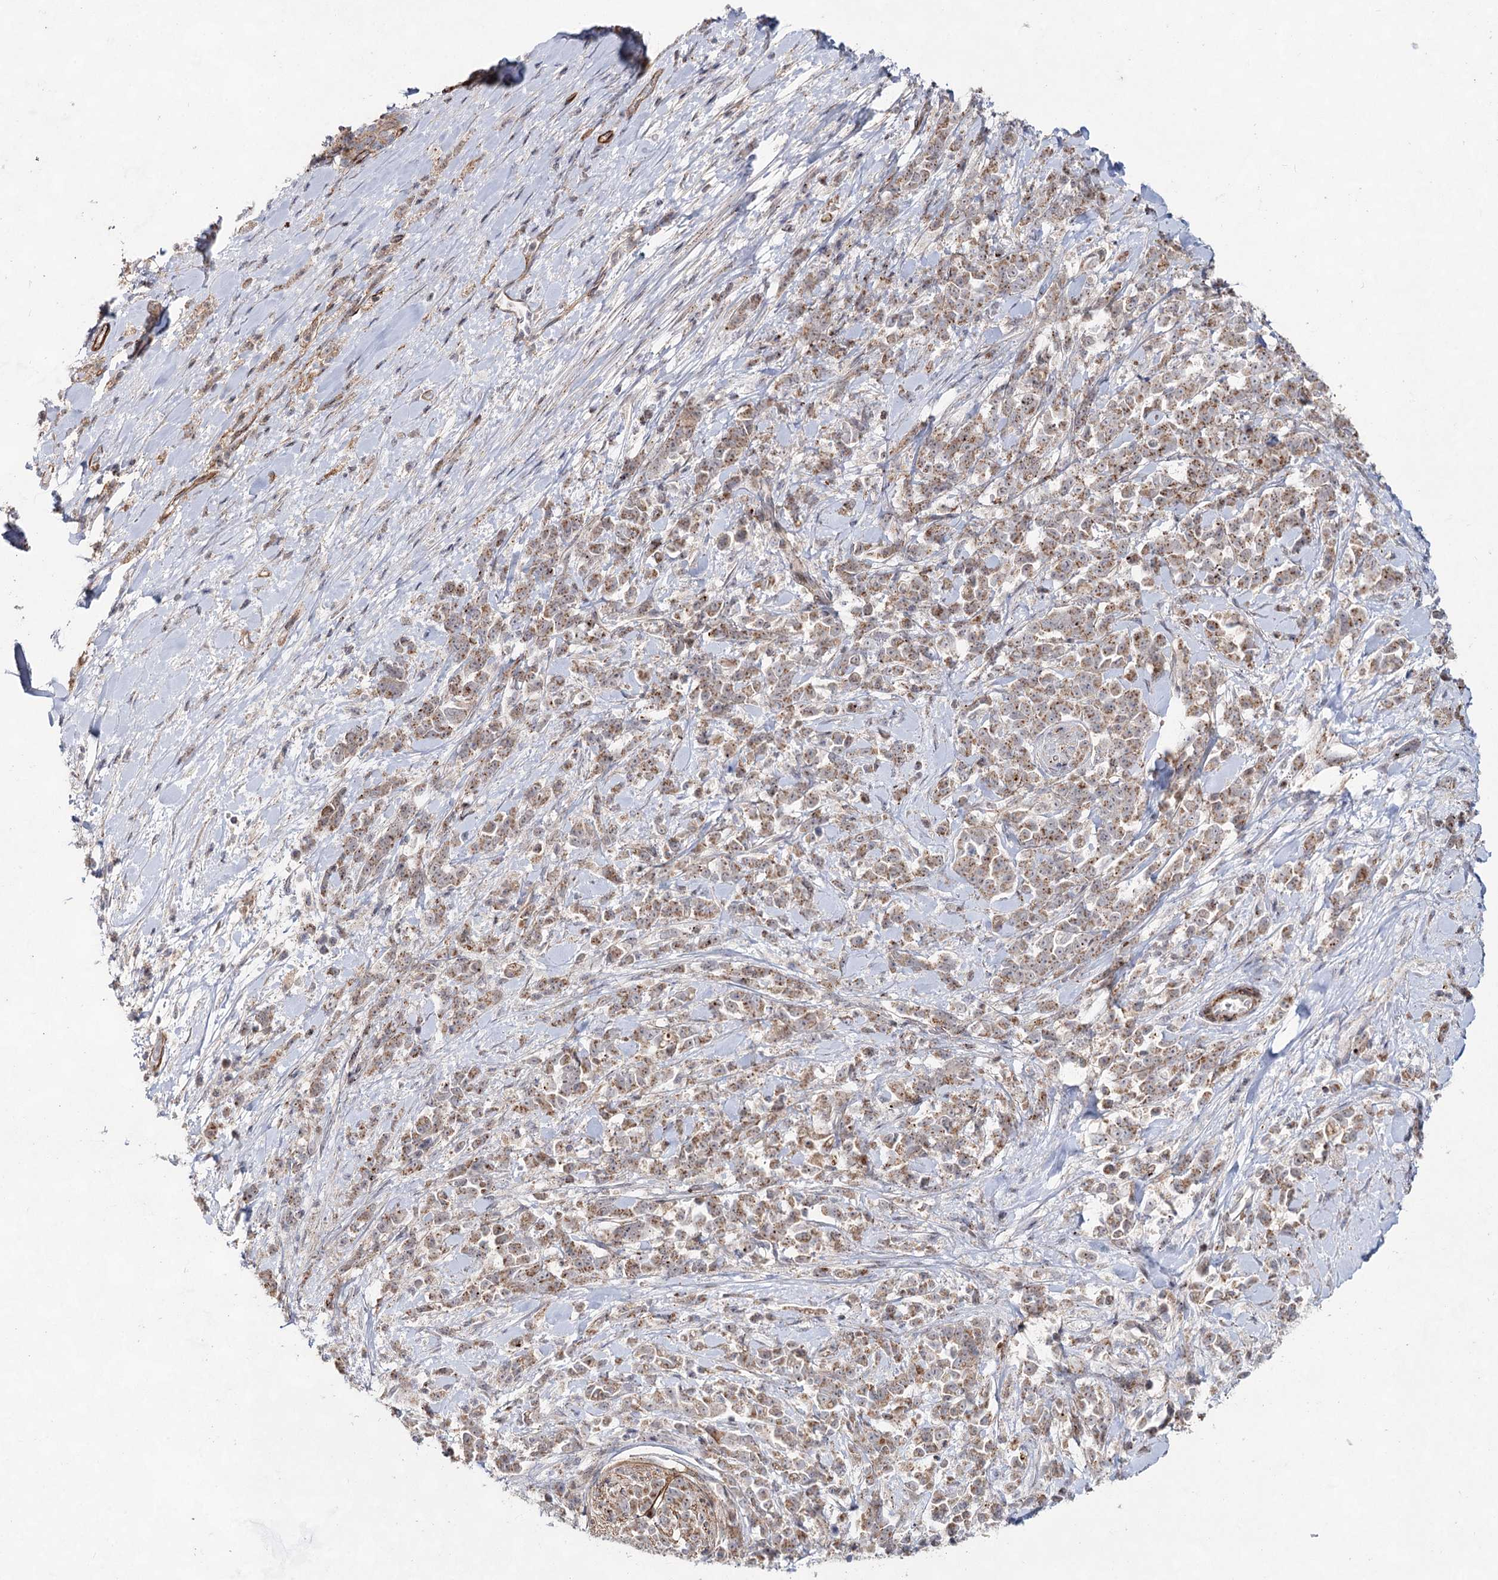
{"staining": {"intensity": "moderate", "quantity": ">75%", "location": "cytoplasmic/membranous"}, "tissue": "pancreatic cancer", "cell_type": "Tumor cells", "image_type": "cancer", "snomed": [{"axis": "morphology", "description": "Normal tissue, NOS"}, {"axis": "morphology", "description": "Adenocarcinoma, NOS"}, {"axis": "topography", "description": "Pancreas"}], "caption": "A medium amount of moderate cytoplasmic/membranous staining is identified in approximately >75% of tumor cells in pancreatic adenocarcinoma tissue.", "gene": "ATL2", "patient": {"sex": "female", "age": 64}}